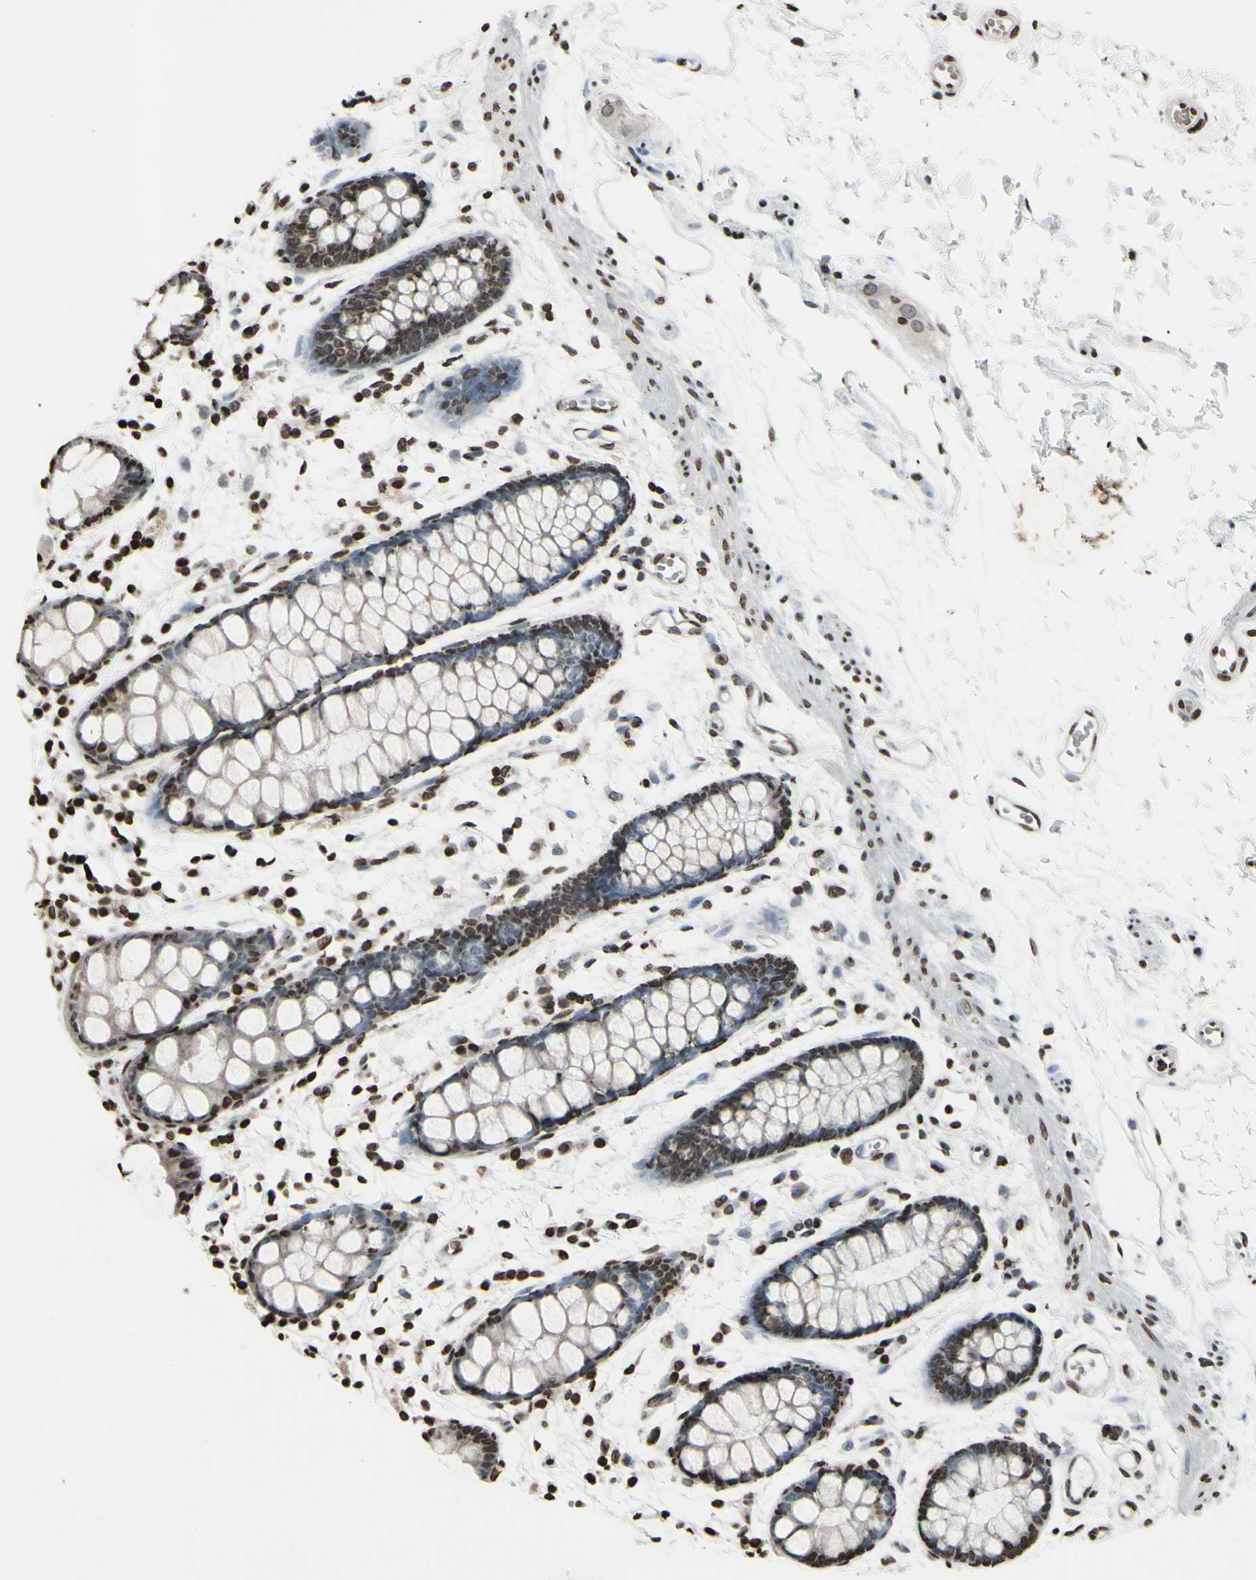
{"staining": {"intensity": "weak", "quantity": "25%-75%", "location": "nuclear"}, "tissue": "rectum", "cell_type": "Glandular cells", "image_type": "normal", "snomed": [{"axis": "morphology", "description": "Normal tissue, NOS"}, {"axis": "topography", "description": "Rectum"}], "caption": "About 25%-75% of glandular cells in benign rectum exhibit weak nuclear protein expression as visualized by brown immunohistochemical staining.", "gene": "CD79B", "patient": {"sex": "female", "age": 66}}